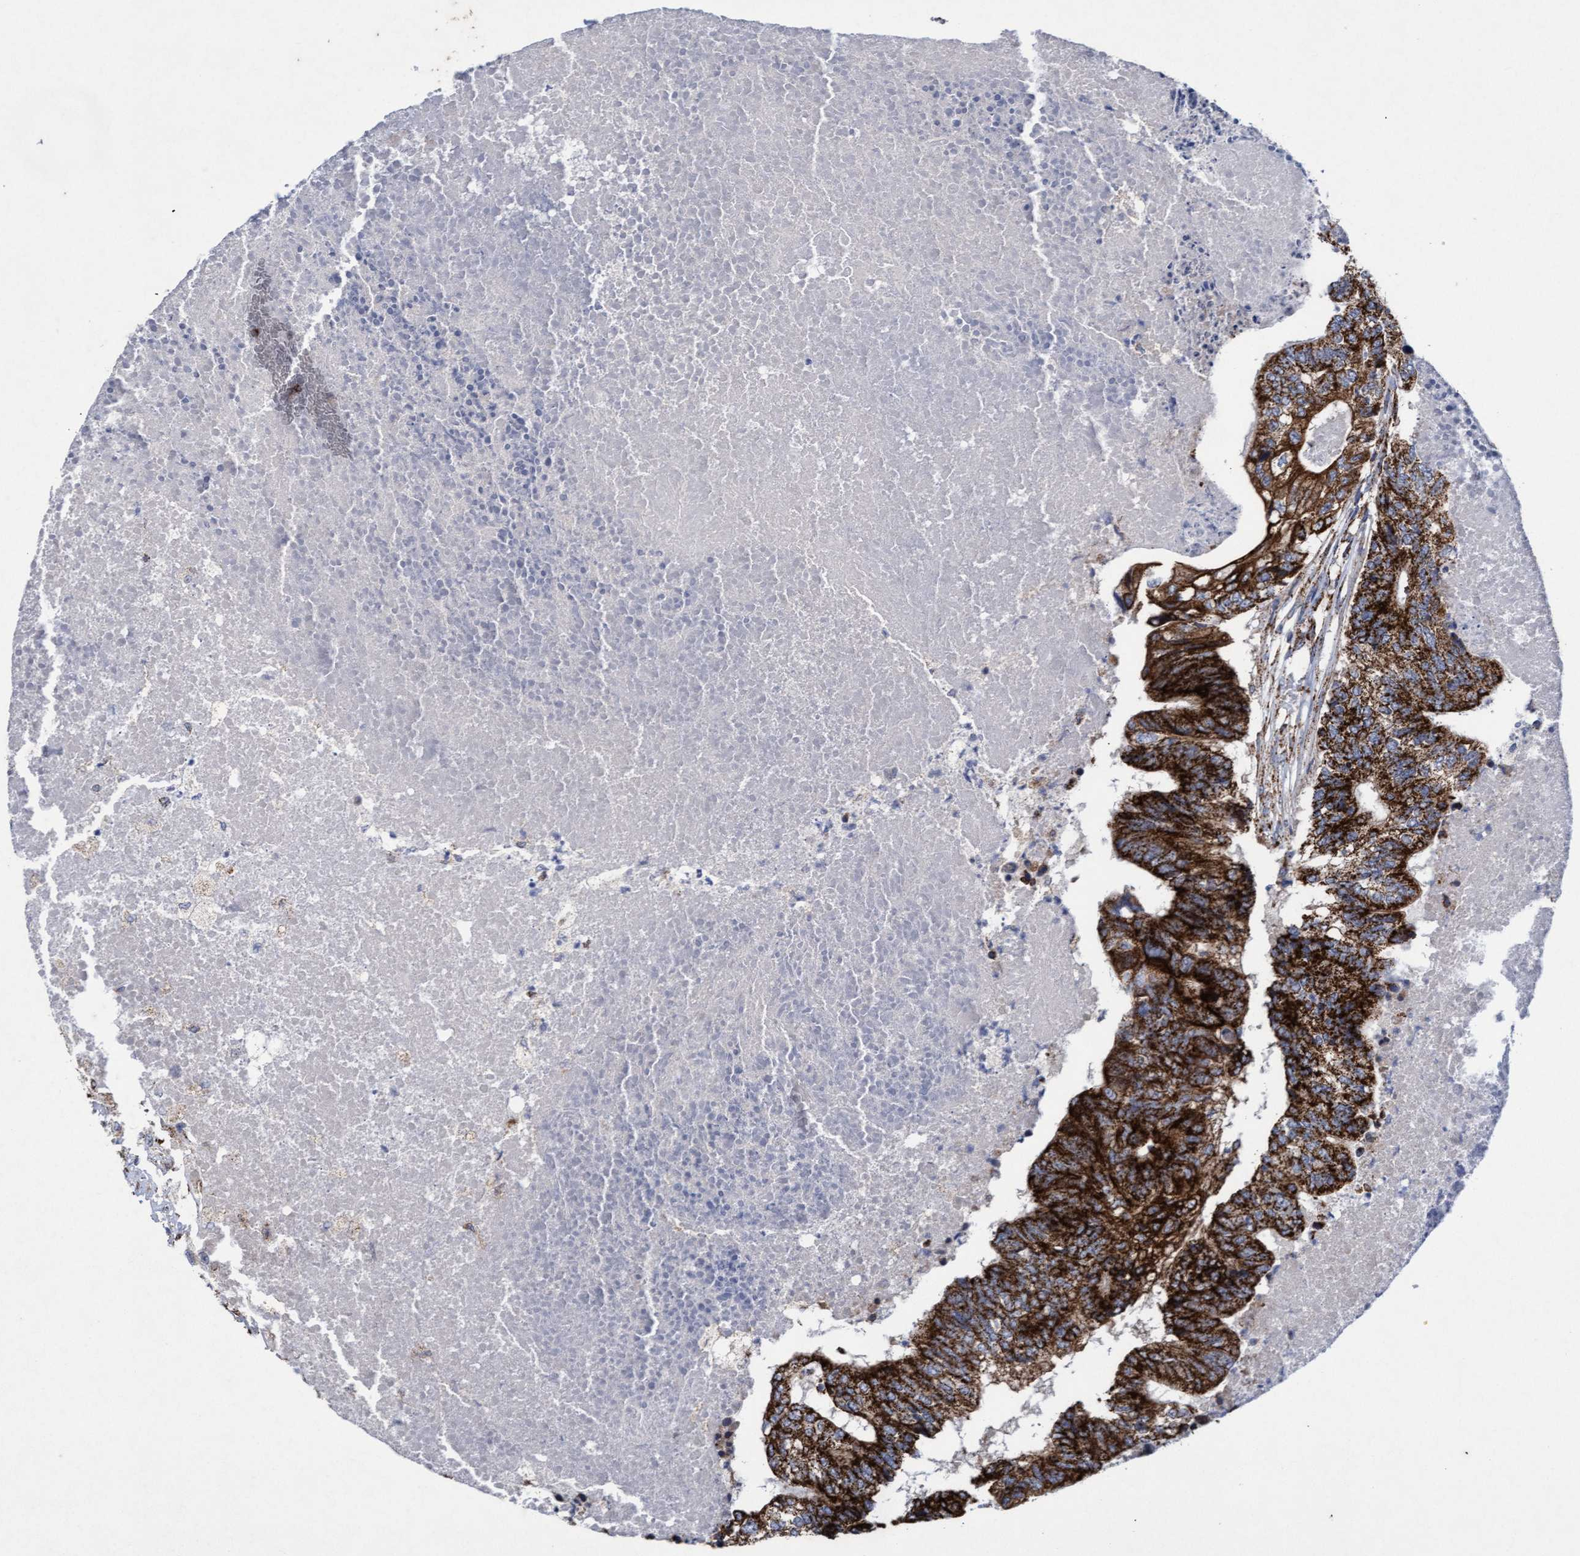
{"staining": {"intensity": "strong", "quantity": ">75%", "location": "cytoplasmic/membranous"}, "tissue": "colorectal cancer", "cell_type": "Tumor cells", "image_type": "cancer", "snomed": [{"axis": "morphology", "description": "Adenocarcinoma, NOS"}, {"axis": "topography", "description": "Colon"}], "caption": "The histopathology image reveals staining of colorectal cancer, revealing strong cytoplasmic/membranous protein positivity (brown color) within tumor cells.", "gene": "MRPL38", "patient": {"sex": "female", "age": 67}}